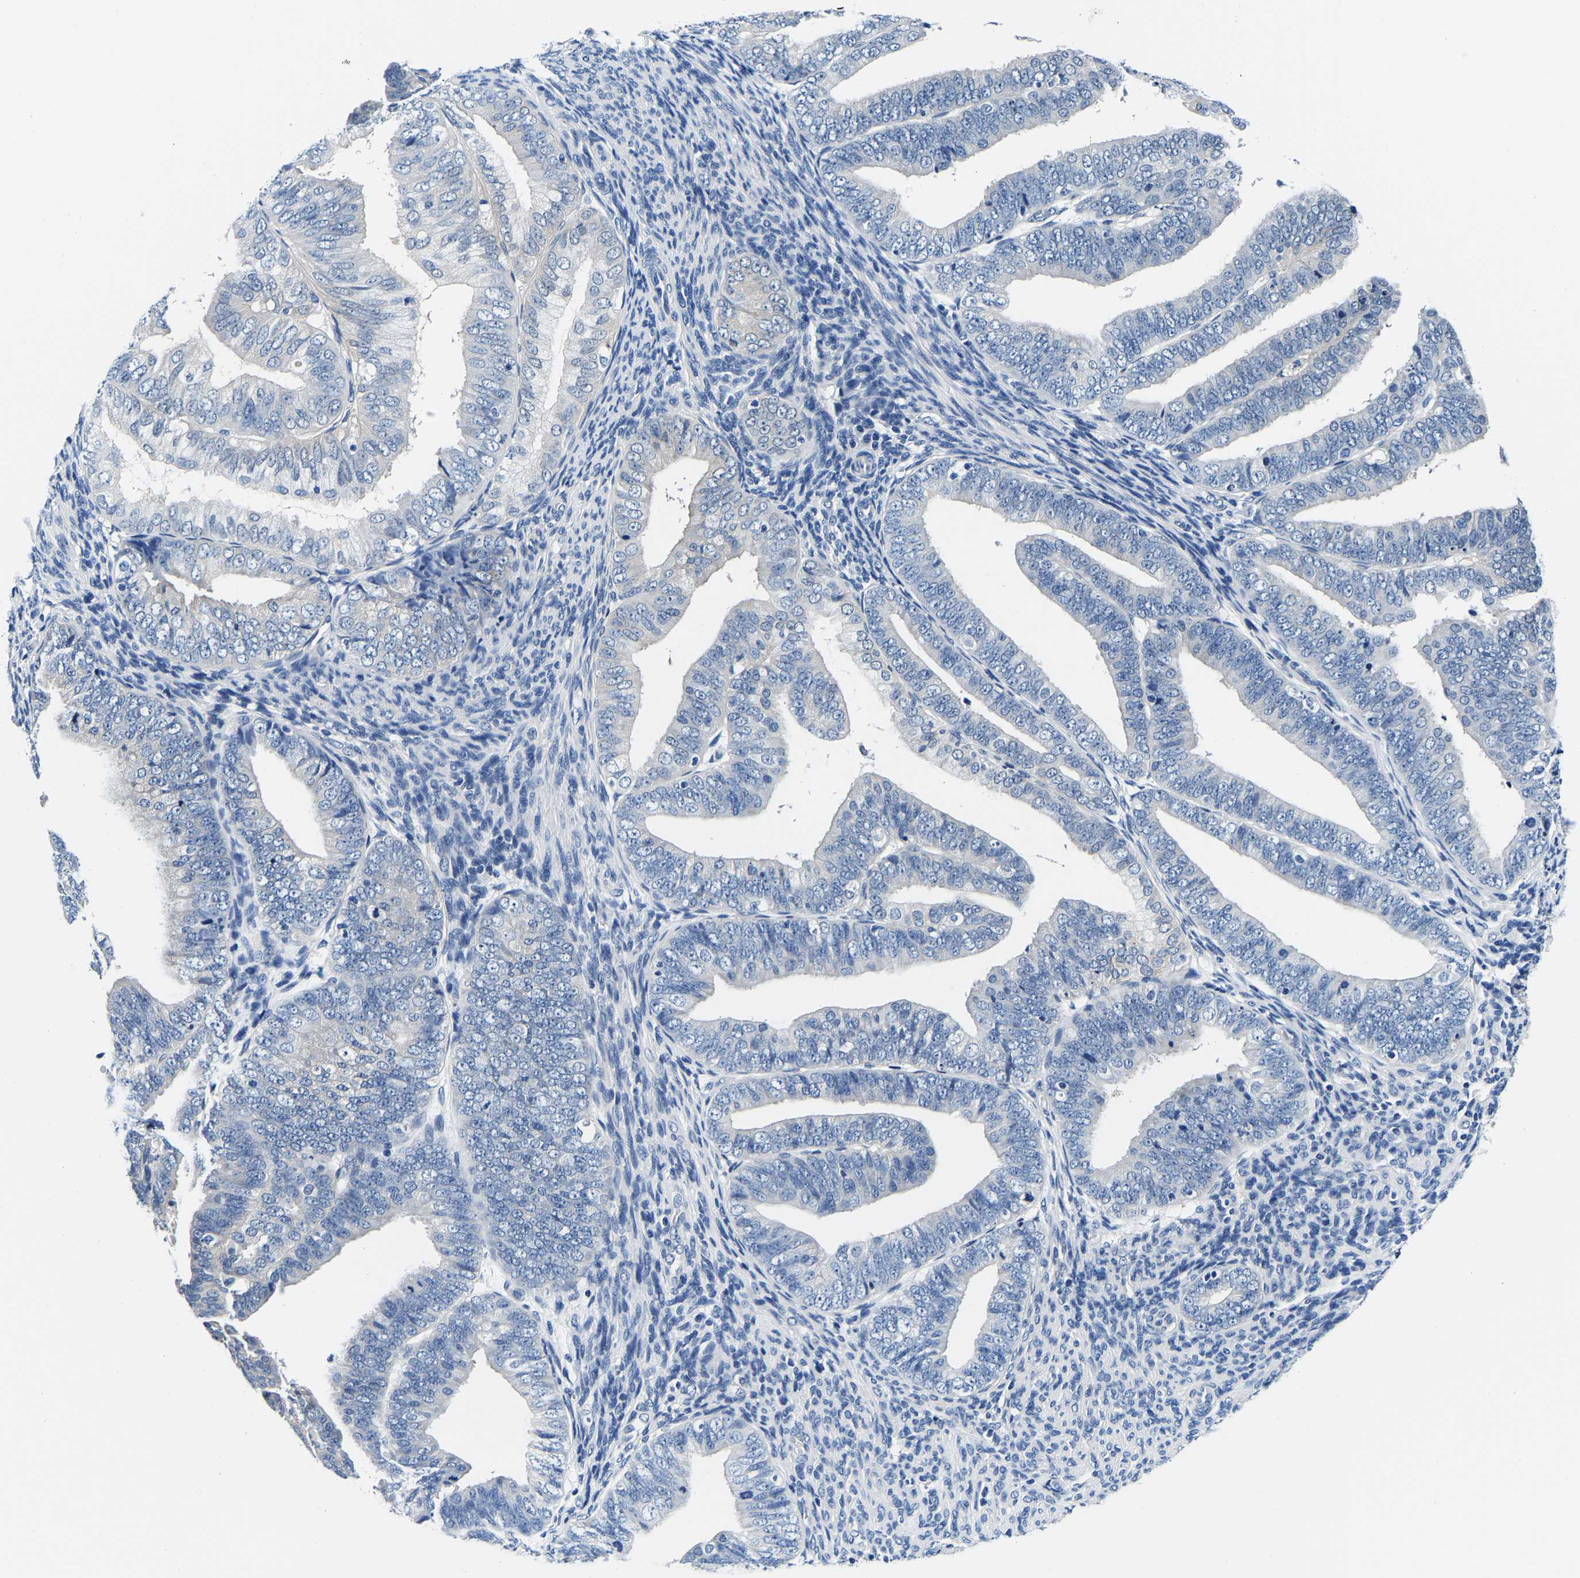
{"staining": {"intensity": "negative", "quantity": "none", "location": "none"}, "tissue": "endometrial cancer", "cell_type": "Tumor cells", "image_type": "cancer", "snomed": [{"axis": "morphology", "description": "Adenocarcinoma, NOS"}, {"axis": "topography", "description": "Endometrium"}], "caption": "Immunohistochemistry (IHC) micrograph of neoplastic tissue: endometrial cancer (adenocarcinoma) stained with DAB (3,3'-diaminobenzidine) reveals no significant protein staining in tumor cells.", "gene": "ACO1", "patient": {"sex": "female", "age": 63}}